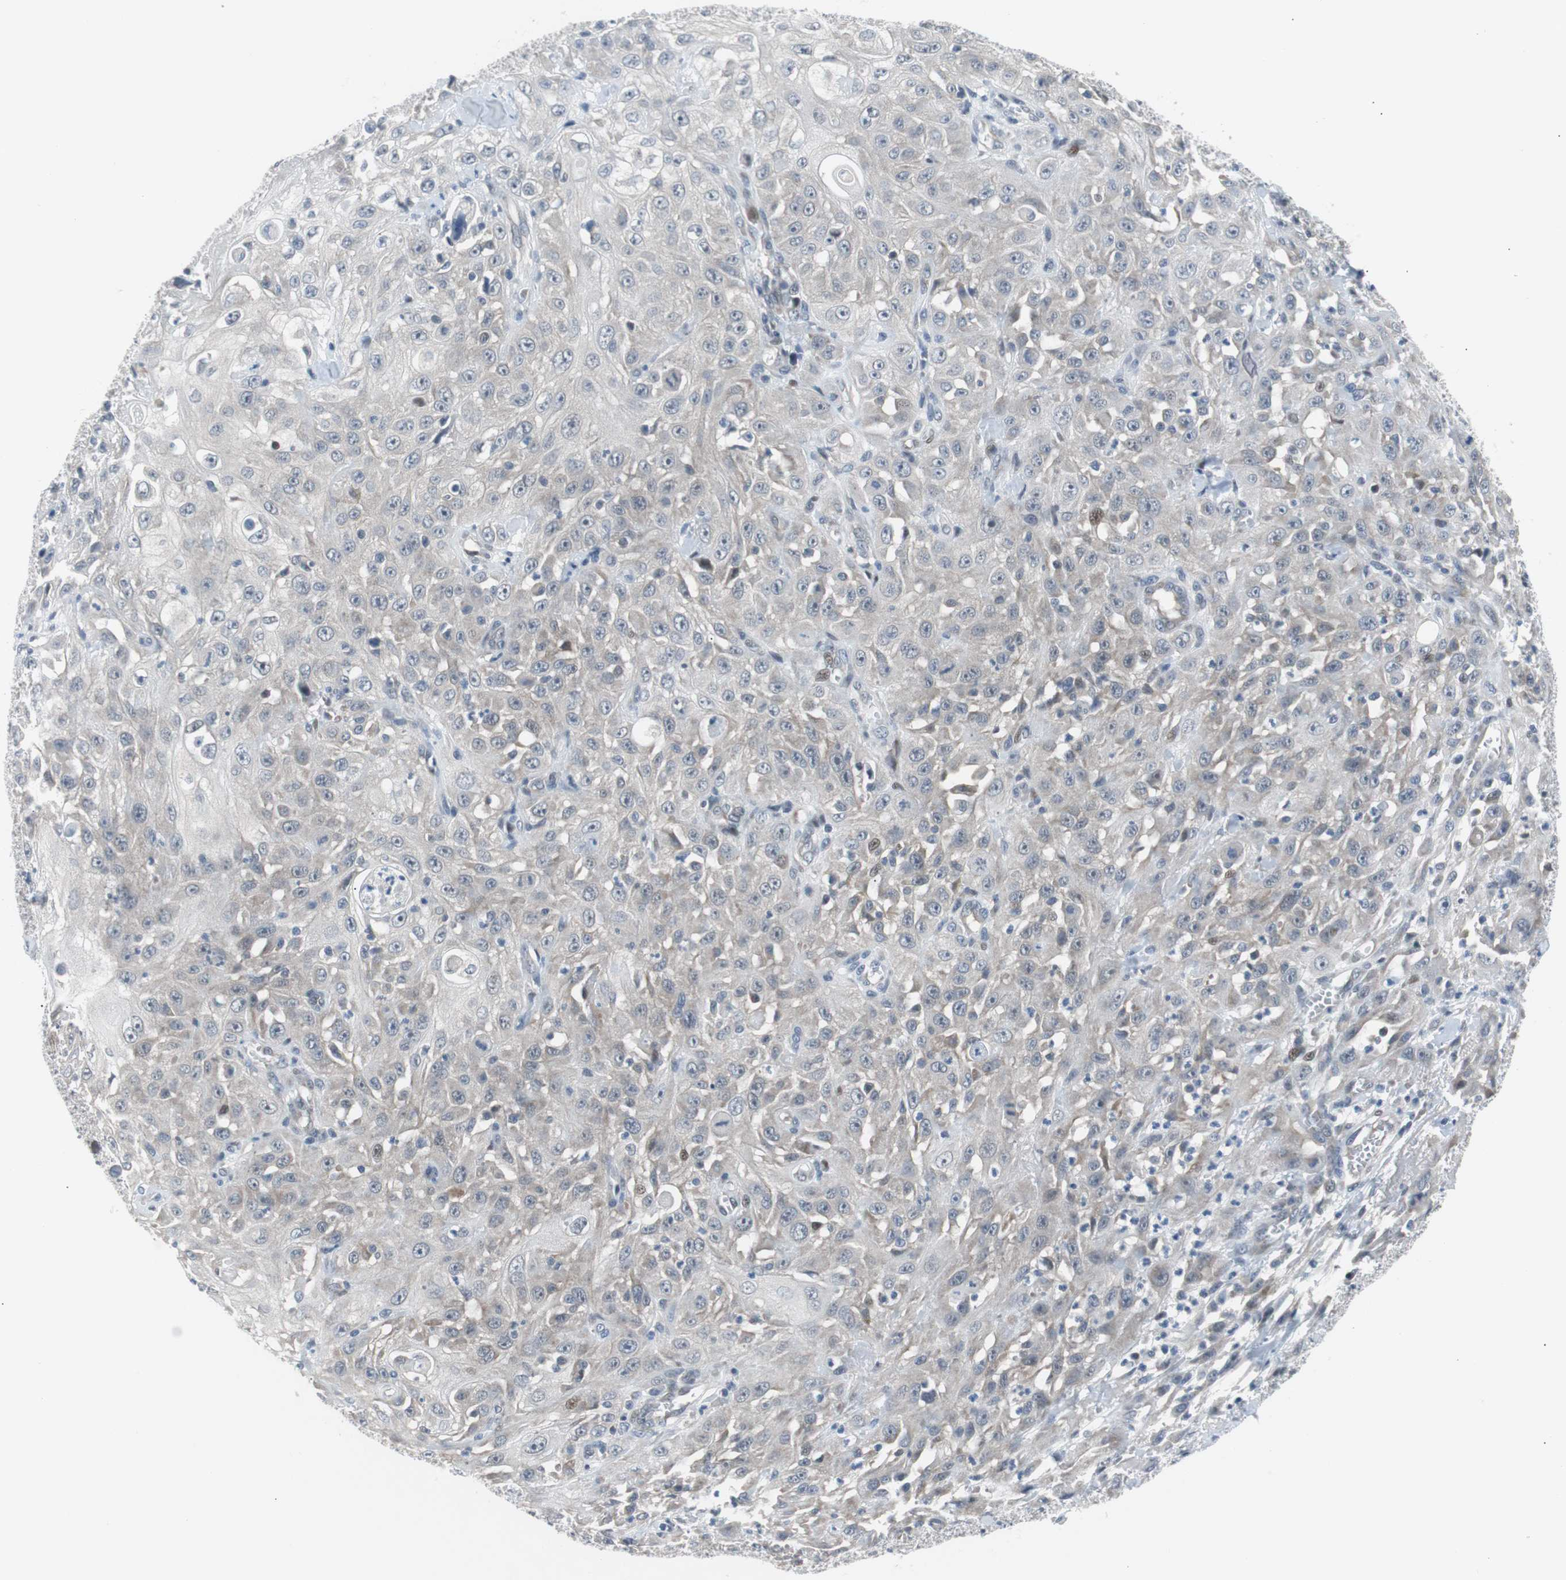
{"staining": {"intensity": "negative", "quantity": "none", "location": "none"}, "tissue": "skin cancer", "cell_type": "Tumor cells", "image_type": "cancer", "snomed": [{"axis": "morphology", "description": "Squamous cell carcinoma, NOS"}, {"axis": "morphology", "description": "Squamous cell carcinoma, metastatic, NOS"}, {"axis": "topography", "description": "Skin"}, {"axis": "topography", "description": "Lymph node"}], "caption": "This is an IHC histopathology image of skin cancer (squamous cell carcinoma). There is no positivity in tumor cells.", "gene": "MAP2K4", "patient": {"sex": "male", "age": 75}}